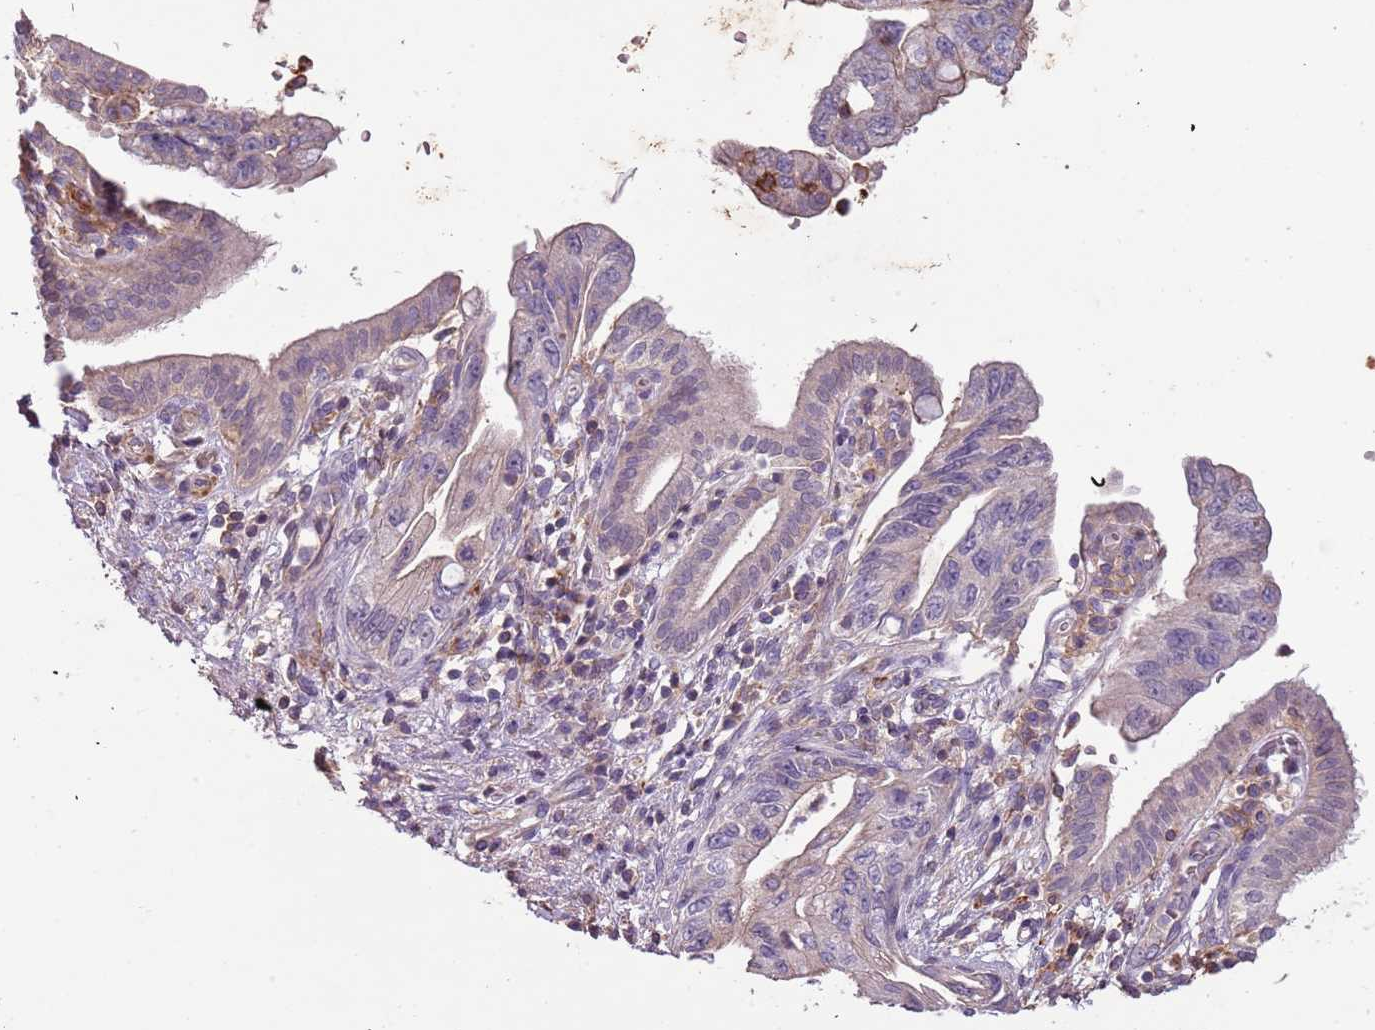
{"staining": {"intensity": "weak", "quantity": "<25%", "location": "cytoplasmic/membranous"}, "tissue": "pancreatic cancer", "cell_type": "Tumor cells", "image_type": "cancer", "snomed": [{"axis": "morphology", "description": "Adenocarcinoma, NOS"}, {"axis": "topography", "description": "Pancreas"}], "caption": "DAB (3,3'-diaminobenzidine) immunohistochemical staining of human pancreatic adenocarcinoma displays no significant expression in tumor cells.", "gene": "FECH", "patient": {"sex": "female", "age": 73}}